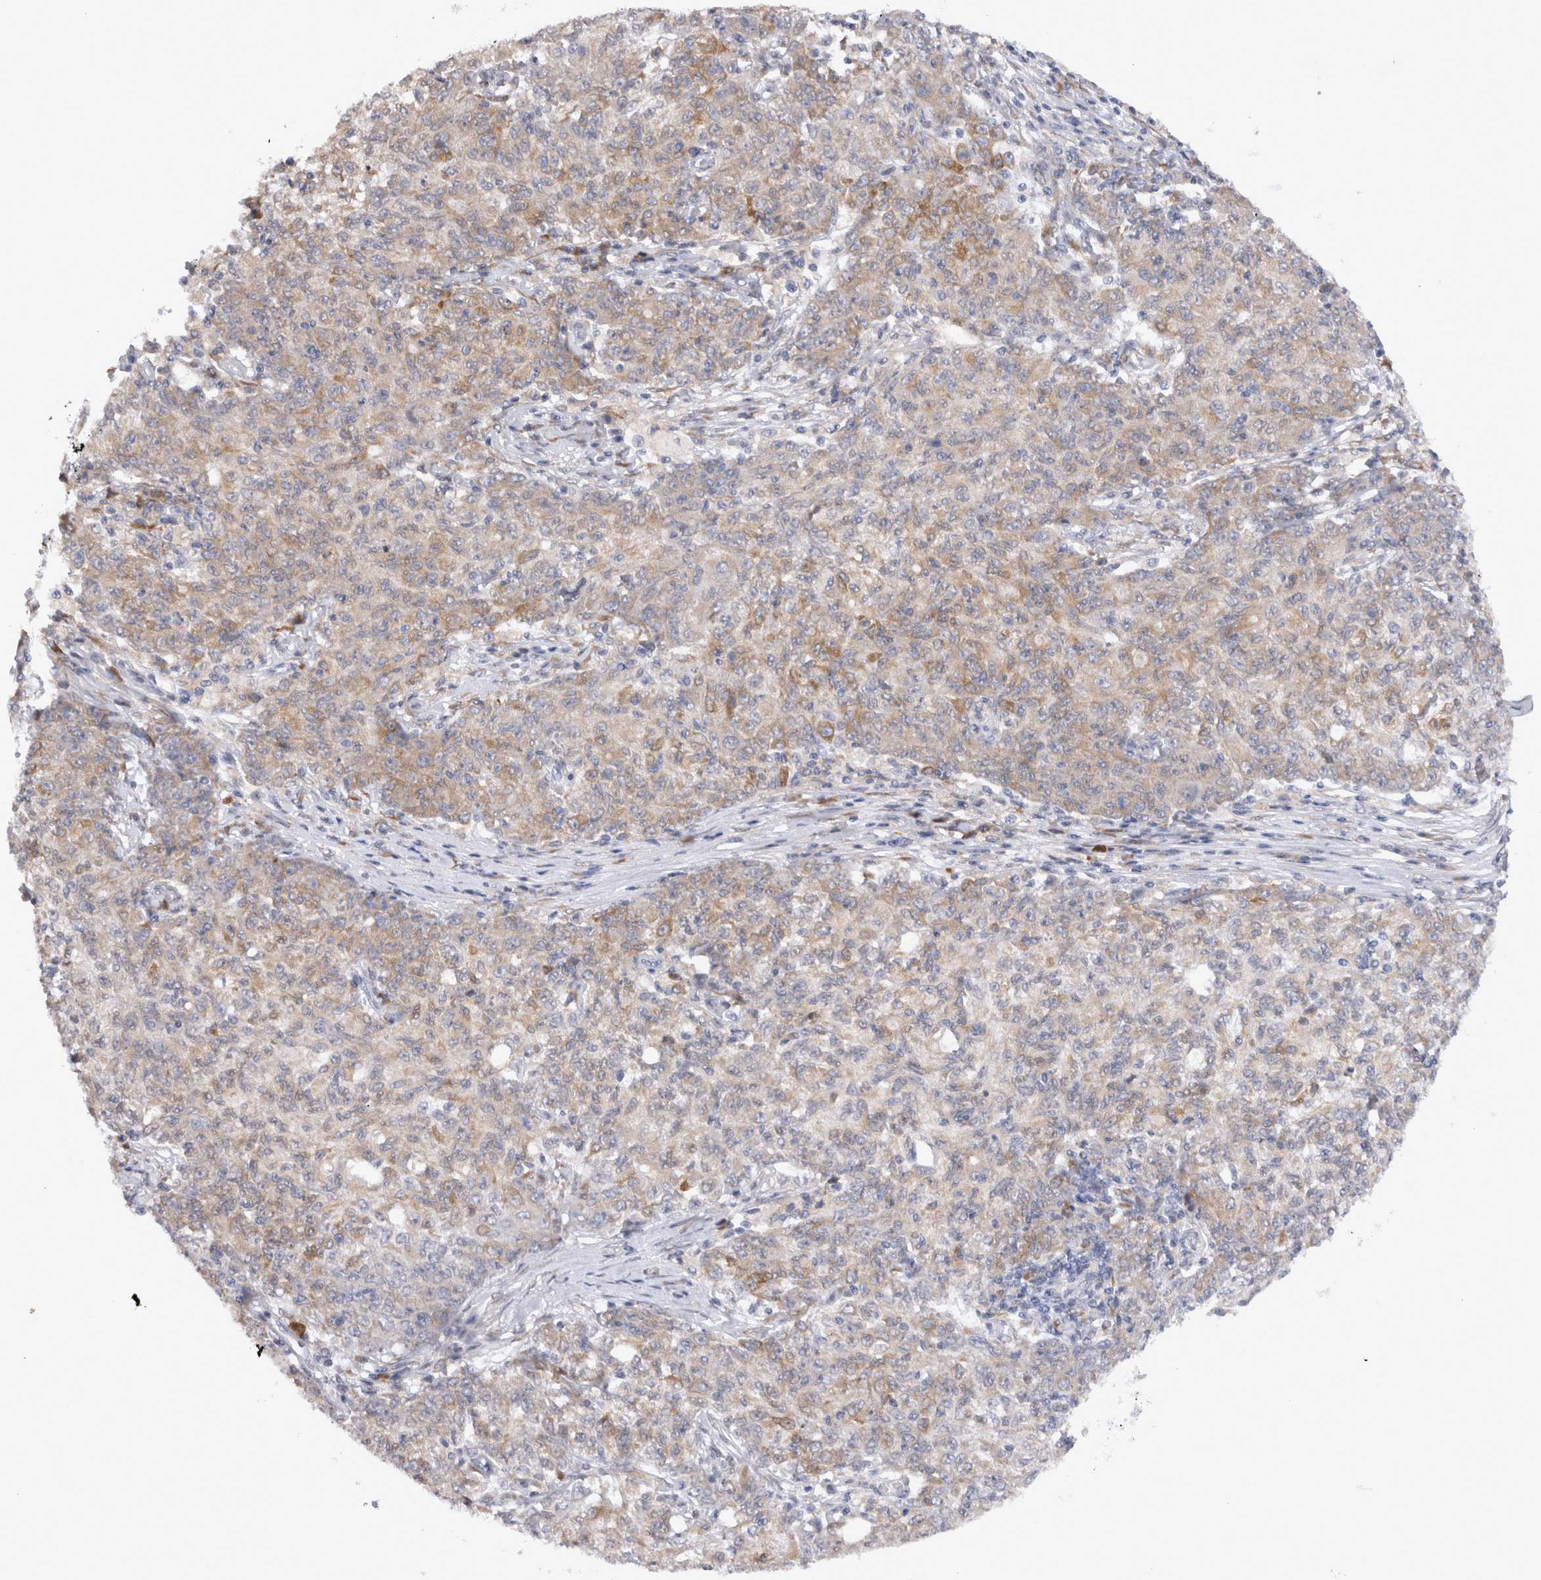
{"staining": {"intensity": "weak", "quantity": ">75%", "location": "cytoplasmic/membranous"}, "tissue": "ovarian cancer", "cell_type": "Tumor cells", "image_type": "cancer", "snomed": [{"axis": "morphology", "description": "Carcinoma, endometroid"}, {"axis": "topography", "description": "Ovary"}], "caption": "Weak cytoplasmic/membranous protein staining is identified in approximately >75% of tumor cells in endometroid carcinoma (ovarian). The staining was performed using DAB (3,3'-diaminobenzidine), with brown indicating positive protein expression. Nuclei are stained blue with hematoxylin.", "gene": "VCPIP1", "patient": {"sex": "female", "age": 42}}